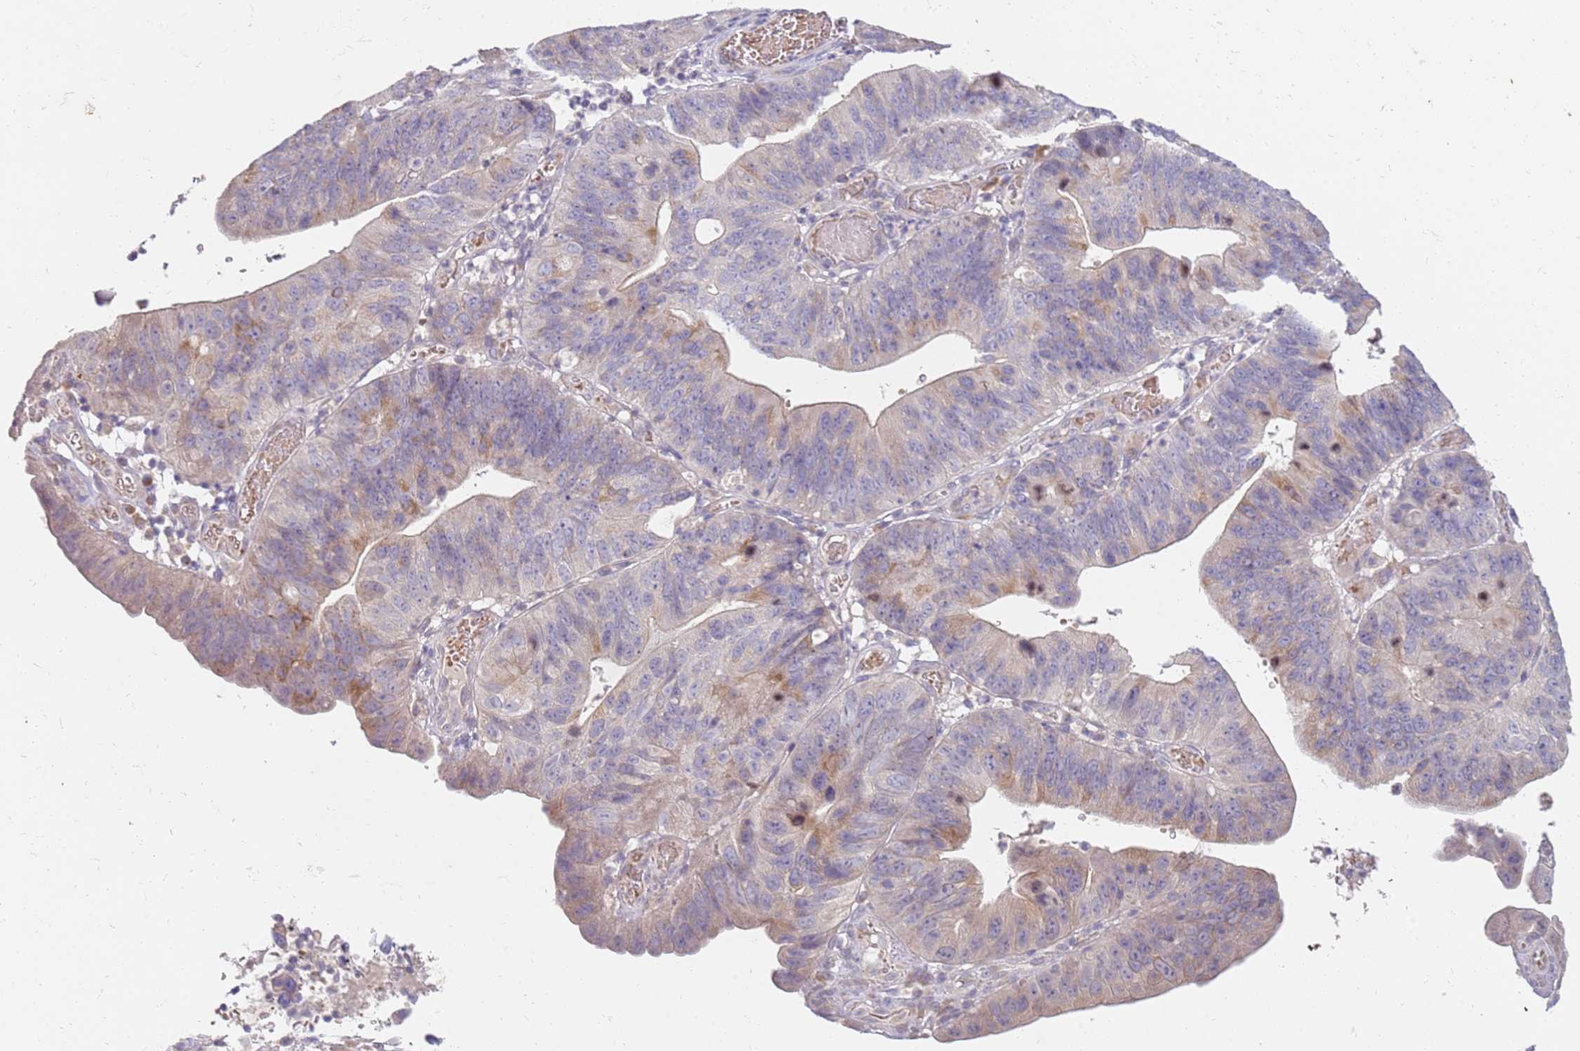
{"staining": {"intensity": "weak", "quantity": "<25%", "location": "cytoplasmic/membranous"}, "tissue": "stomach cancer", "cell_type": "Tumor cells", "image_type": "cancer", "snomed": [{"axis": "morphology", "description": "Adenocarcinoma, NOS"}, {"axis": "topography", "description": "Stomach"}], "caption": "This is an immunohistochemistry micrograph of human stomach cancer (adenocarcinoma). There is no expression in tumor cells.", "gene": "NMUR2", "patient": {"sex": "male", "age": 59}}